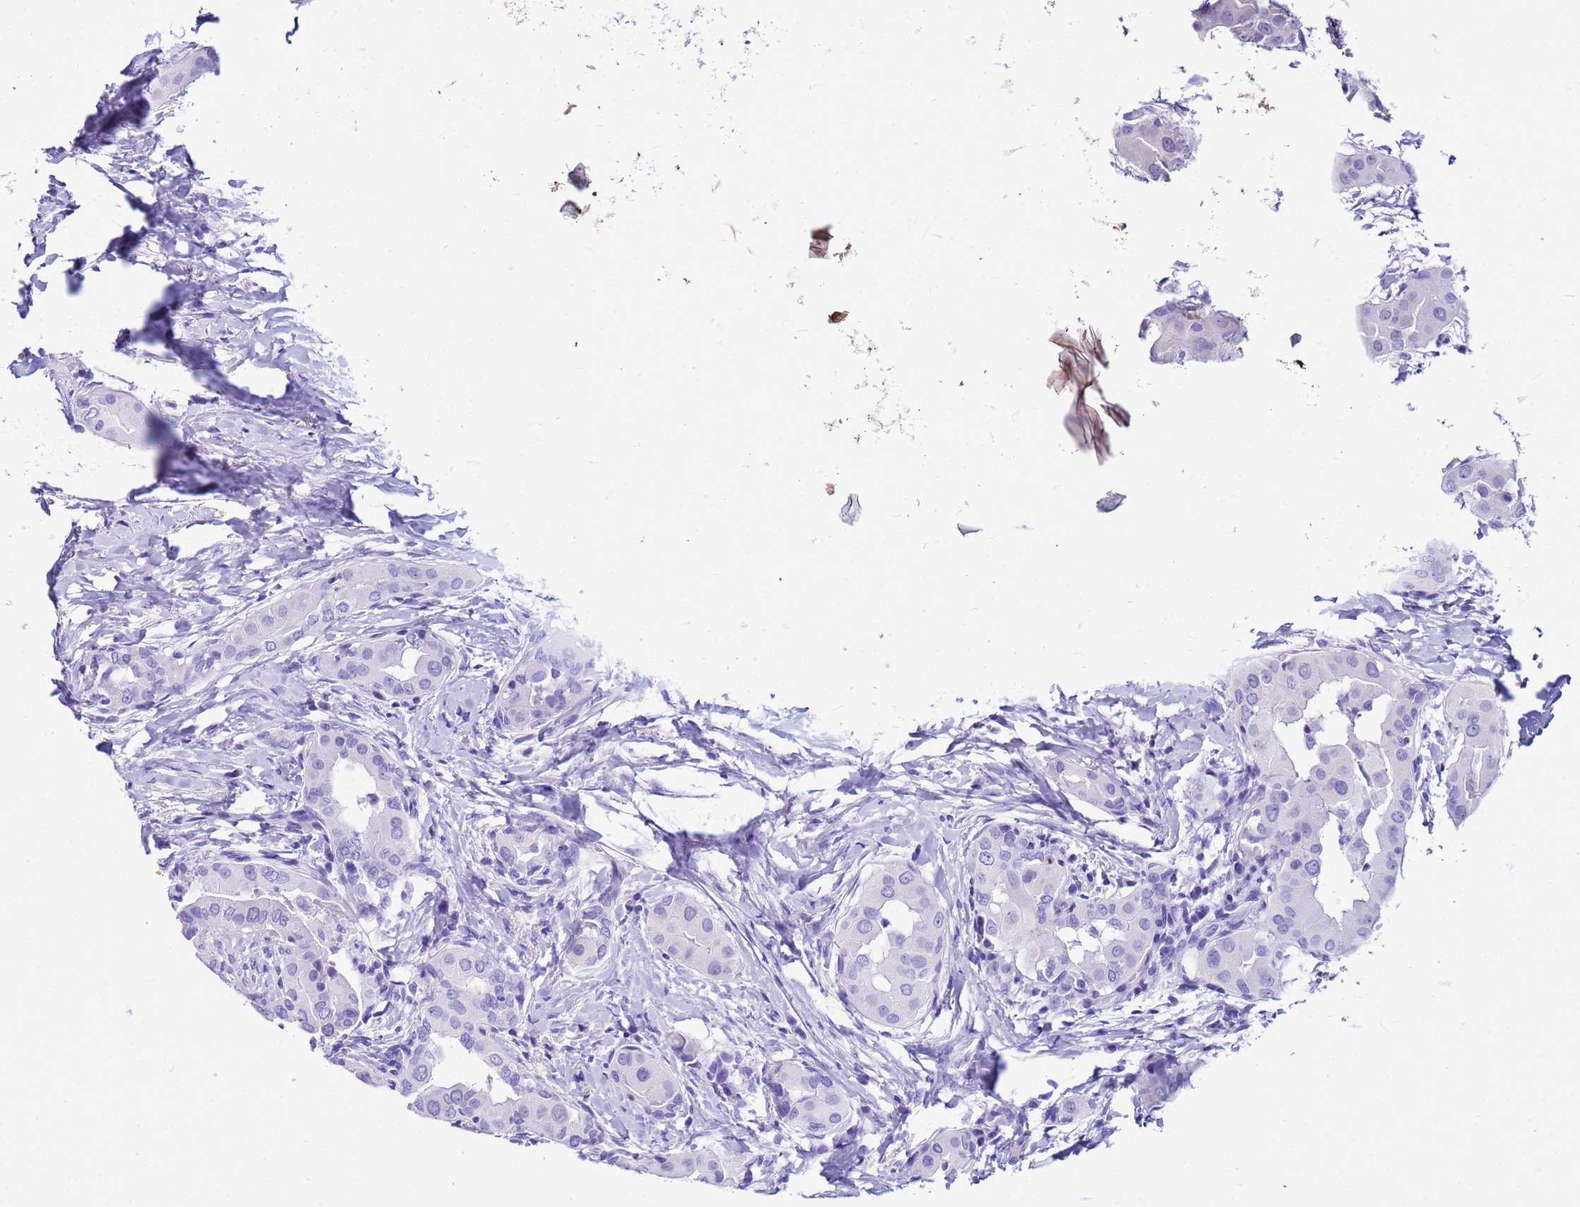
{"staining": {"intensity": "negative", "quantity": "none", "location": "none"}, "tissue": "thyroid cancer", "cell_type": "Tumor cells", "image_type": "cancer", "snomed": [{"axis": "morphology", "description": "Papillary adenocarcinoma, NOS"}, {"axis": "topography", "description": "Thyroid gland"}], "caption": "A histopathology image of thyroid cancer stained for a protein exhibits no brown staining in tumor cells.", "gene": "CFAP100", "patient": {"sex": "male", "age": 33}}